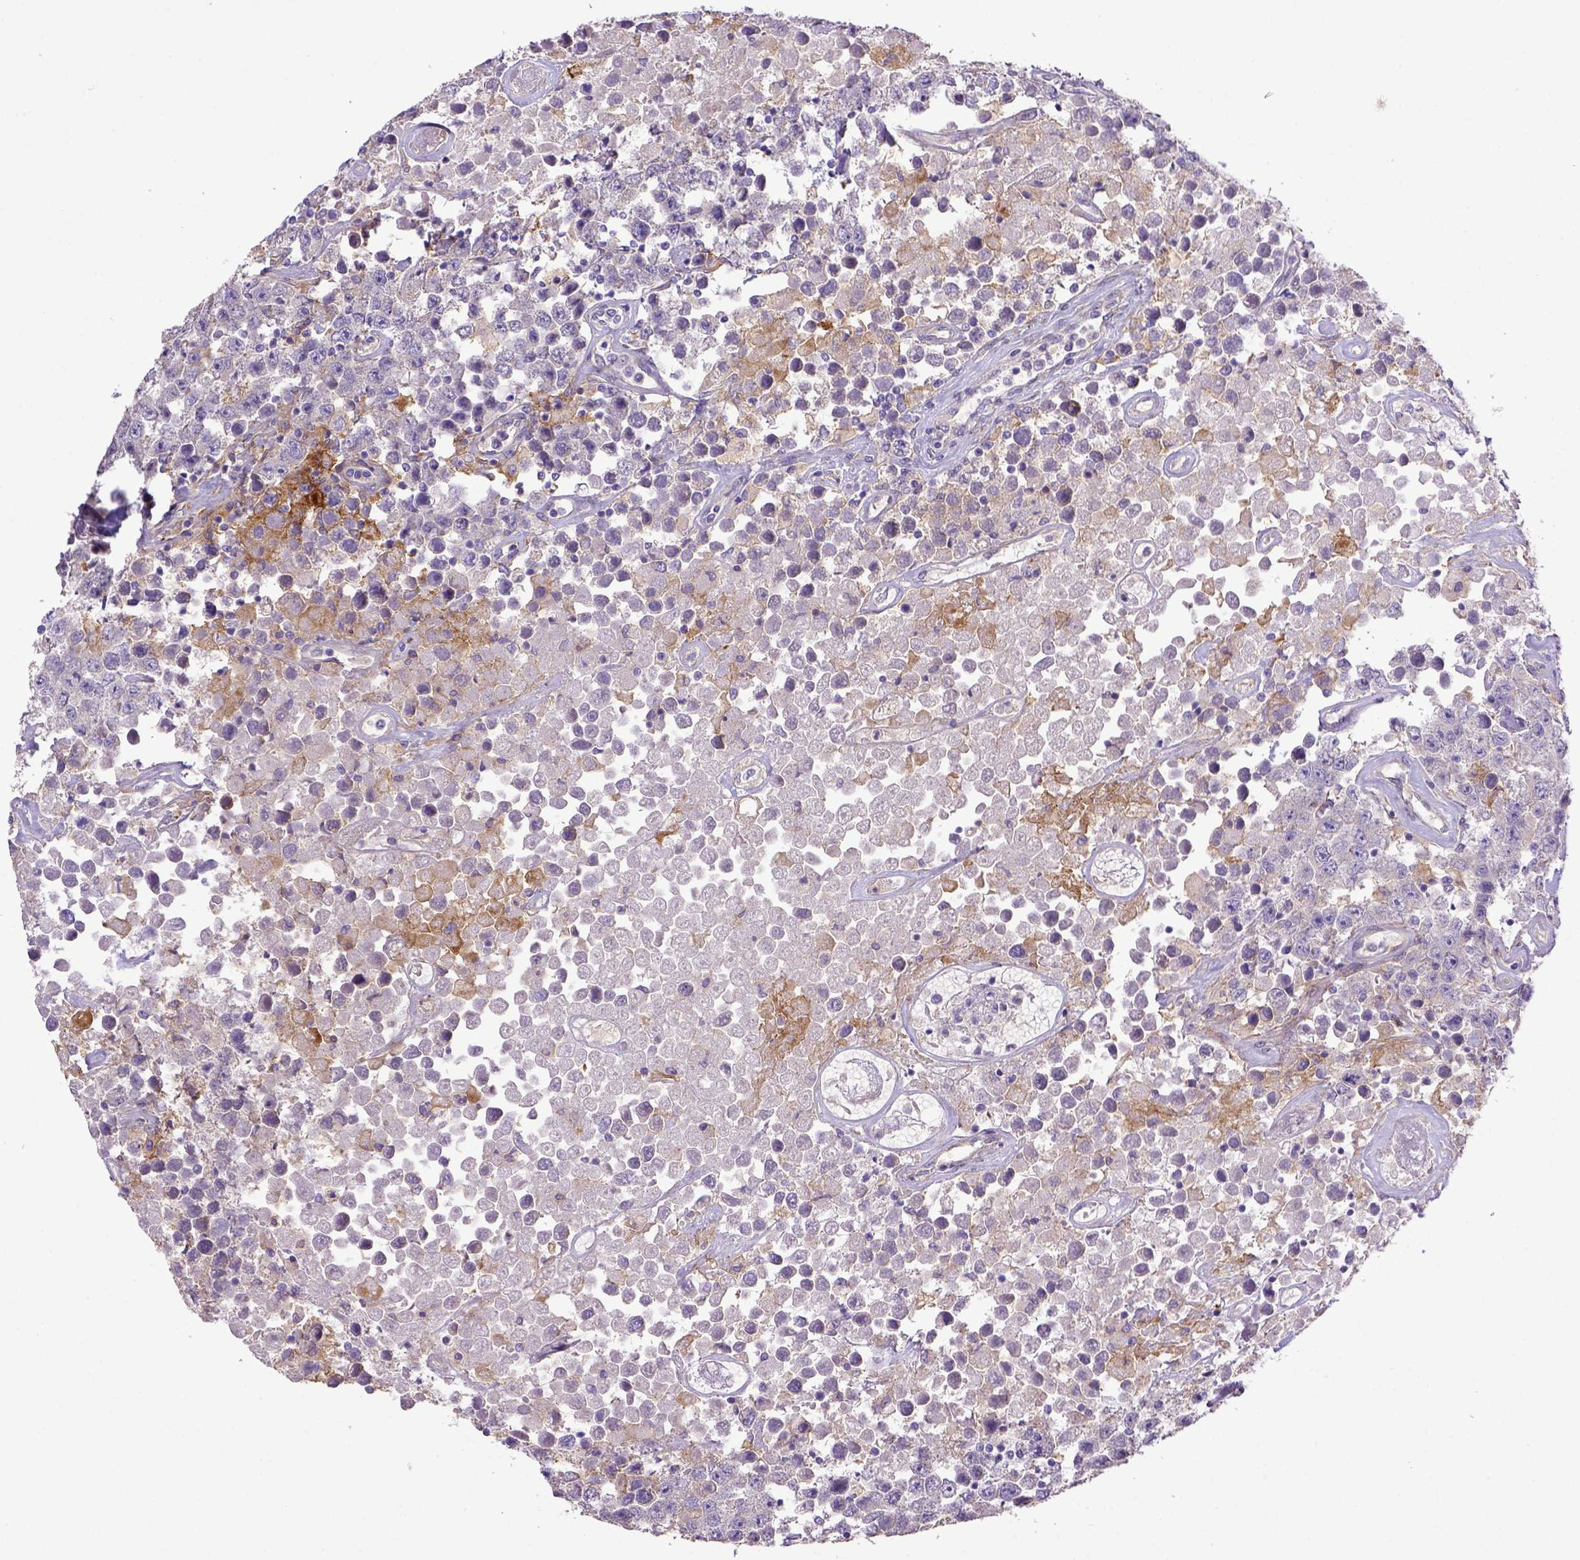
{"staining": {"intensity": "negative", "quantity": "none", "location": "none"}, "tissue": "testis cancer", "cell_type": "Tumor cells", "image_type": "cancer", "snomed": [{"axis": "morphology", "description": "Seminoma, NOS"}, {"axis": "topography", "description": "Testis"}], "caption": "Immunohistochemistry image of neoplastic tissue: seminoma (testis) stained with DAB (3,3'-diaminobenzidine) demonstrates no significant protein expression in tumor cells.", "gene": "CD40", "patient": {"sex": "male", "age": 52}}